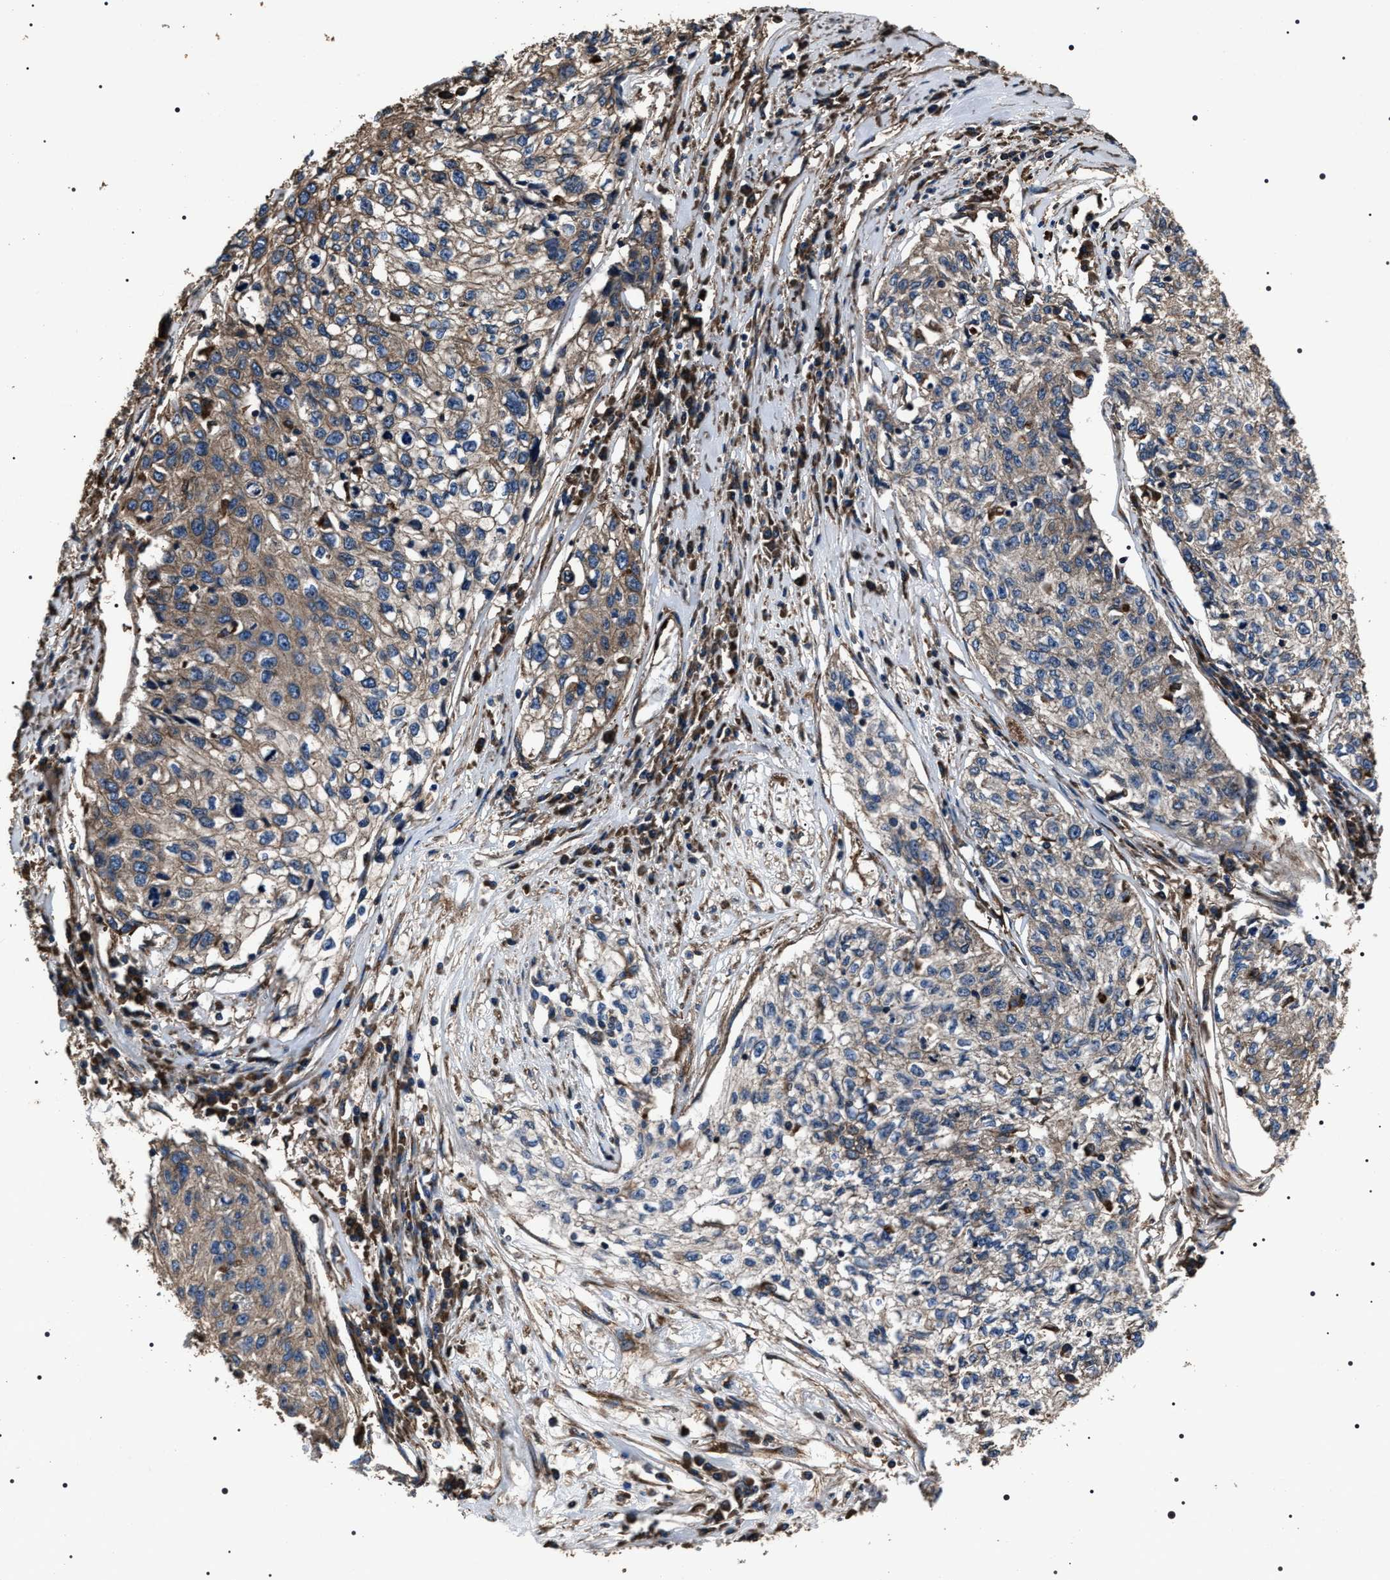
{"staining": {"intensity": "weak", "quantity": ">75%", "location": "cytoplasmic/membranous"}, "tissue": "cervical cancer", "cell_type": "Tumor cells", "image_type": "cancer", "snomed": [{"axis": "morphology", "description": "Squamous cell carcinoma, NOS"}, {"axis": "topography", "description": "Cervix"}], "caption": "The micrograph shows immunohistochemical staining of cervical squamous cell carcinoma. There is weak cytoplasmic/membranous expression is appreciated in approximately >75% of tumor cells. The protein of interest is shown in brown color, while the nuclei are stained blue.", "gene": "HSCB", "patient": {"sex": "female", "age": 57}}